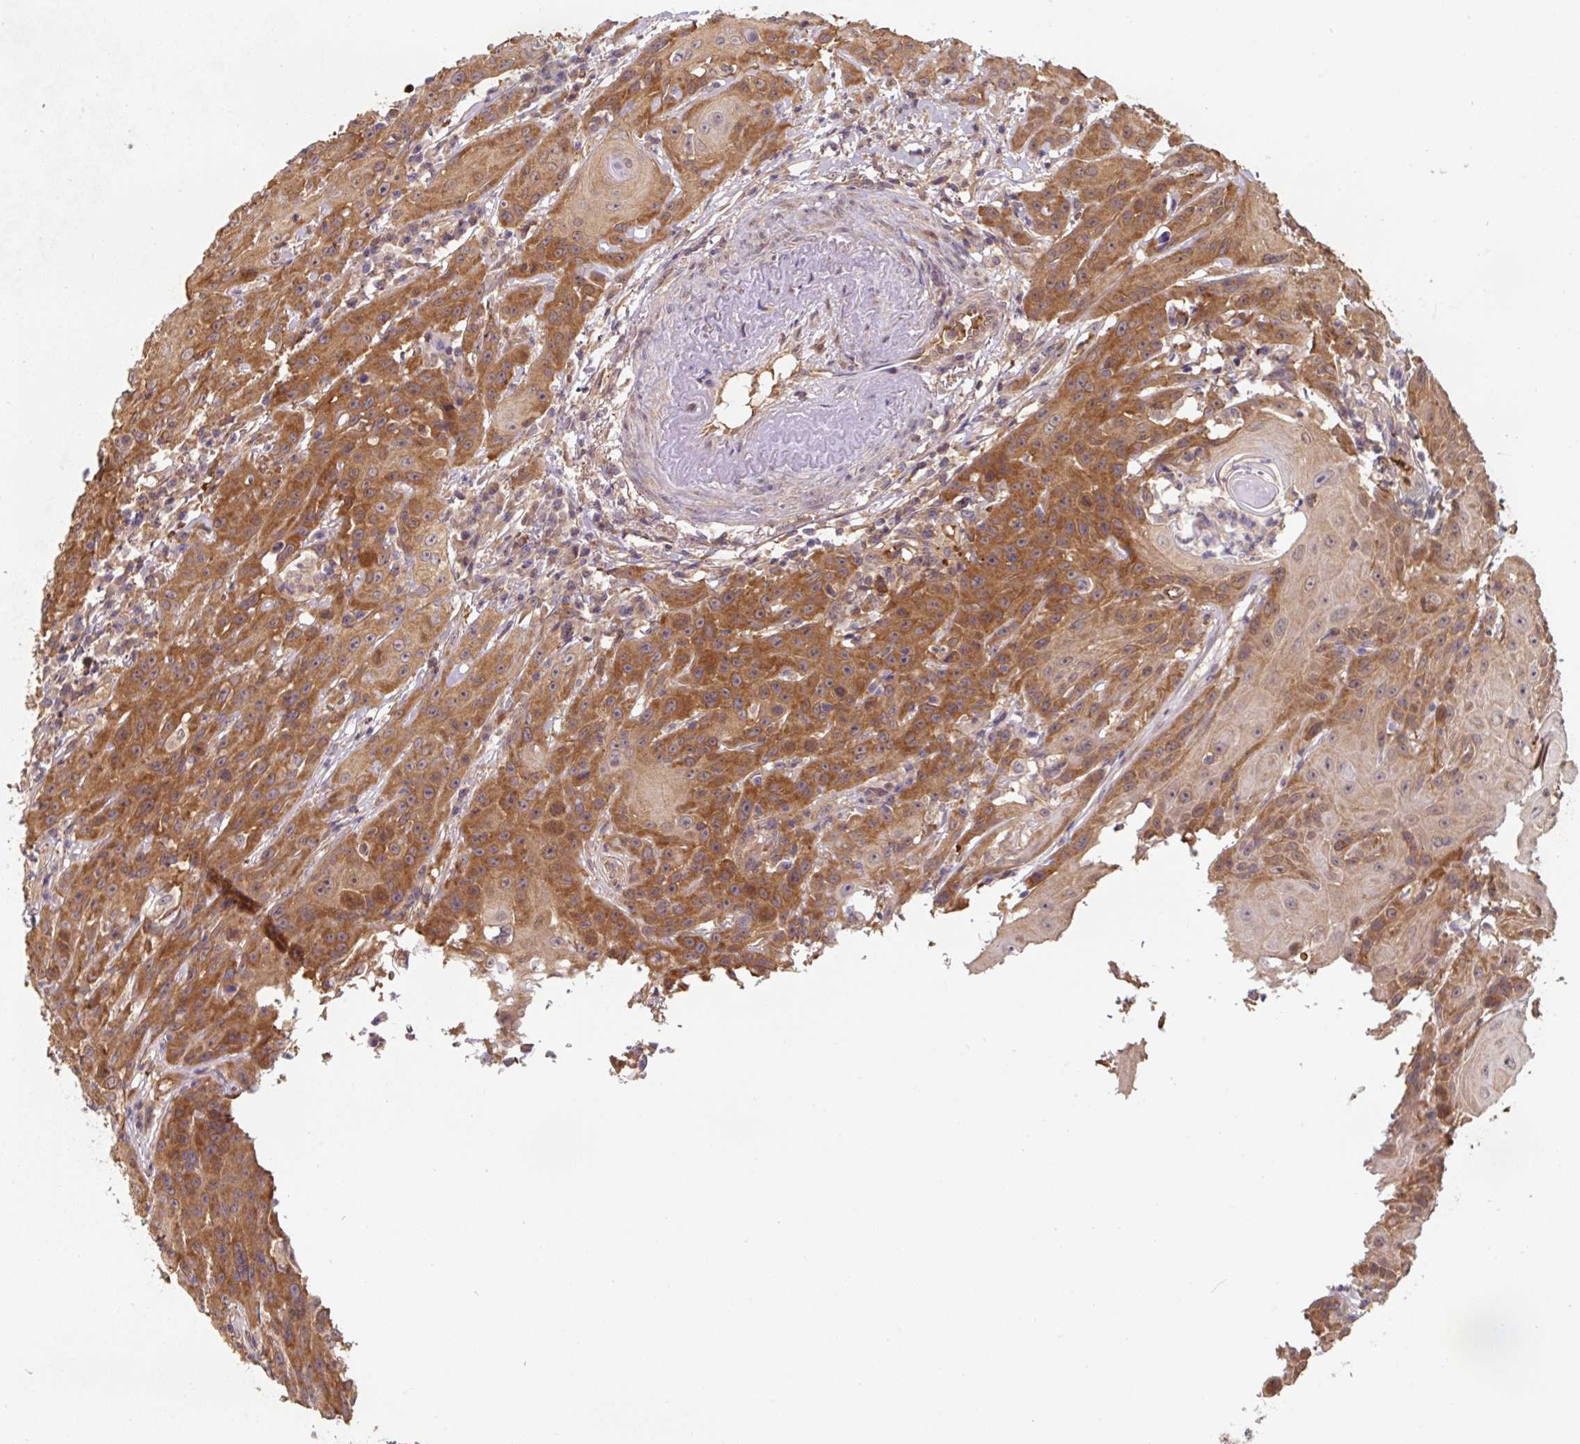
{"staining": {"intensity": "moderate", "quantity": ">75%", "location": "cytoplasmic/membranous"}, "tissue": "head and neck cancer", "cell_type": "Tumor cells", "image_type": "cancer", "snomed": [{"axis": "morphology", "description": "Squamous cell carcinoma, NOS"}, {"axis": "topography", "description": "Skin"}, {"axis": "topography", "description": "Head-Neck"}], "caption": "This histopathology image reveals immunohistochemistry staining of human head and neck cancer, with medium moderate cytoplasmic/membranous expression in approximately >75% of tumor cells.", "gene": "ST13", "patient": {"sex": "male", "age": 80}}